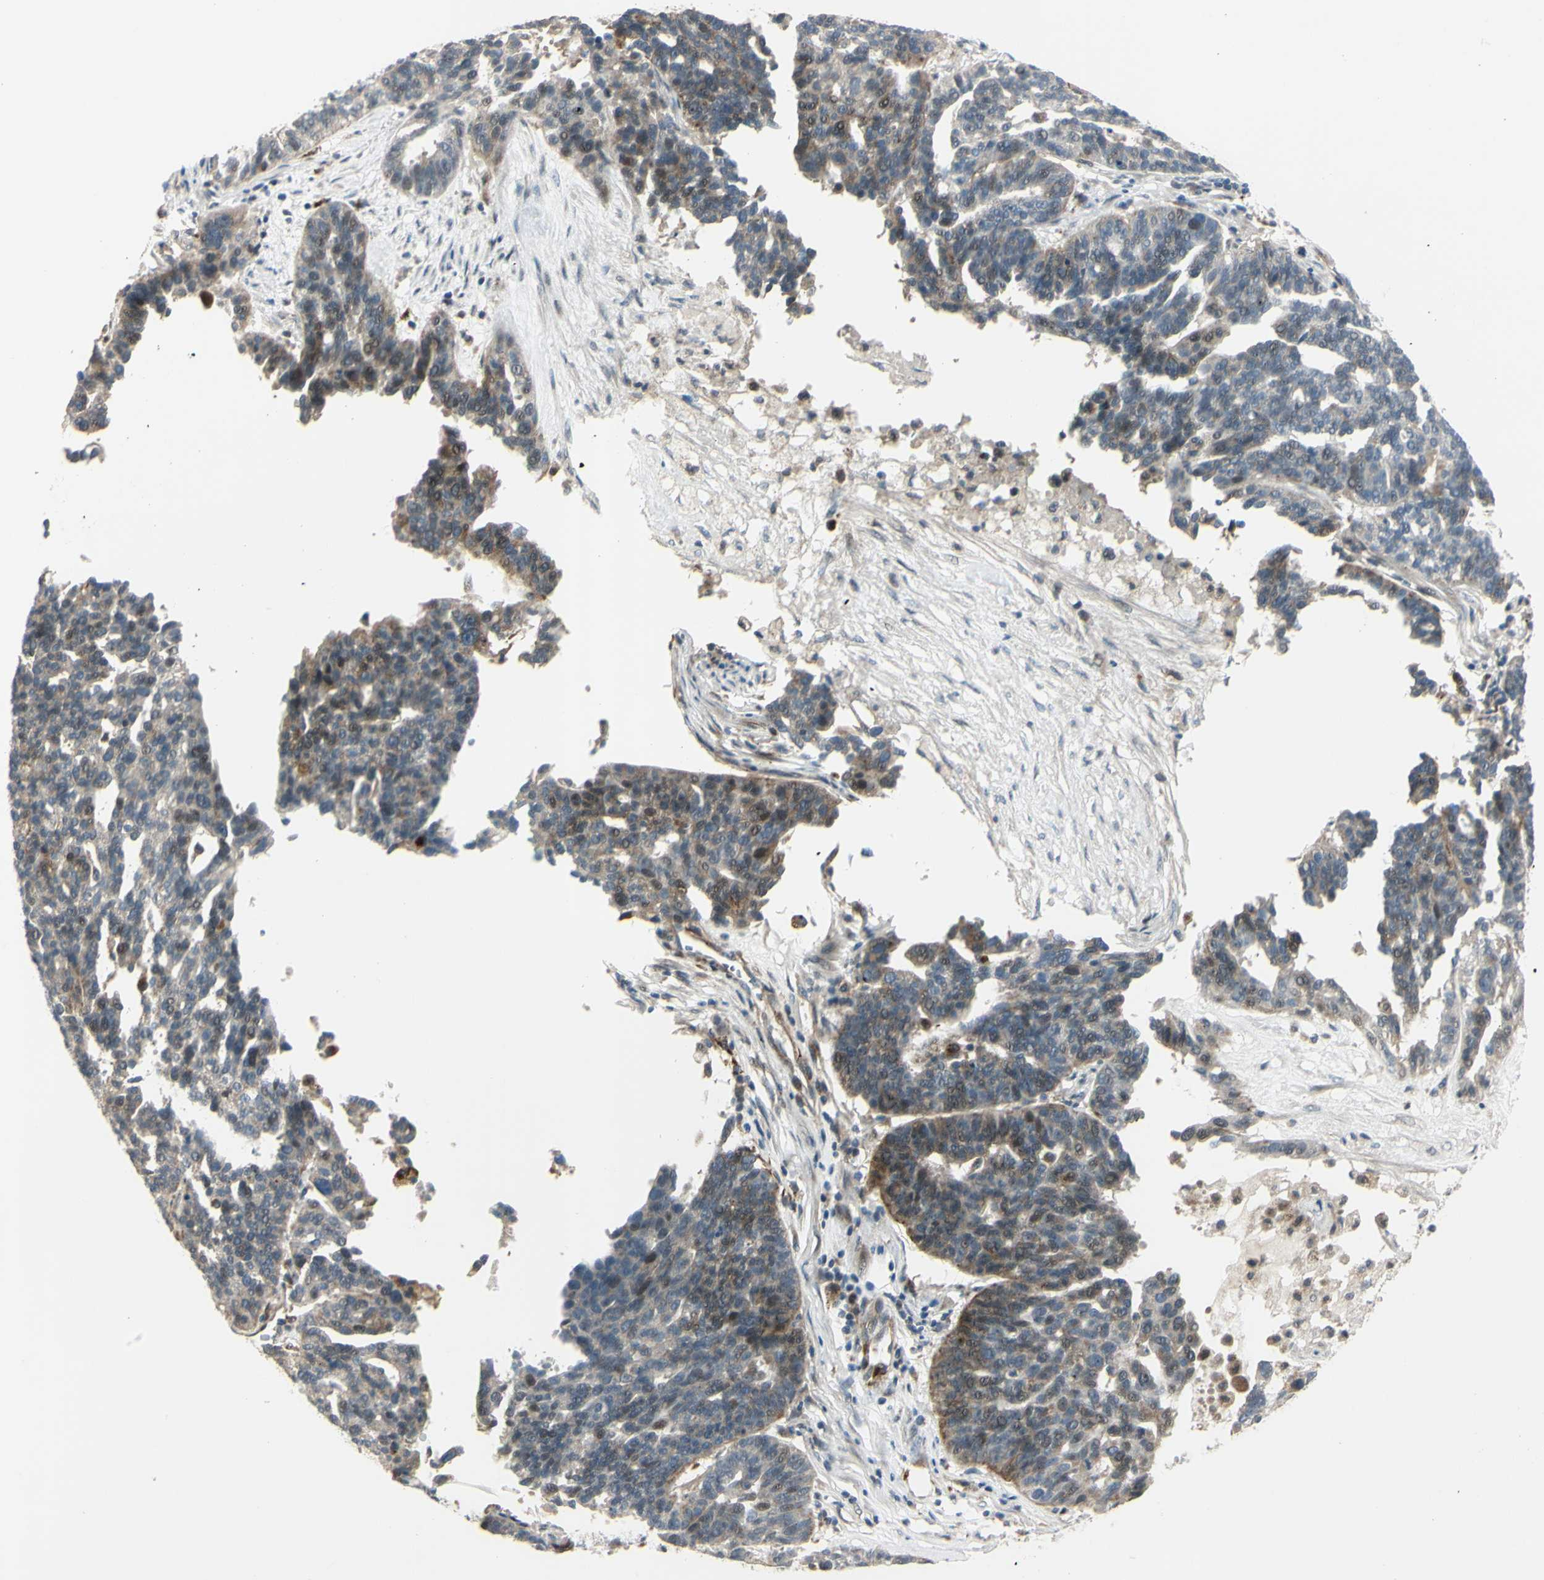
{"staining": {"intensity": "moderate", "quantity": "<25%", "location": "cytoplasmic/membranous"}, "tissue": "ovarian cancer", "cell_type": "Tumor cells", "image_type": "cancer", "snomed": [{"axis": "morphology", "description": "Cystadenocarcinoma, serous, NOS"}, {"axis": "topography", "description": "Ovary"}], "caption": "Protein analysis of serous cystadenocarcinoma (ovarian) tissue shows moderate cytoplasmic/membranous staining in about <25% of tumor cells. (brown staining indicates protein expression, while blue staining denotes nuclei).", "gene": "NDFIP1", "patient": {"sex": "female", "age": 59}}